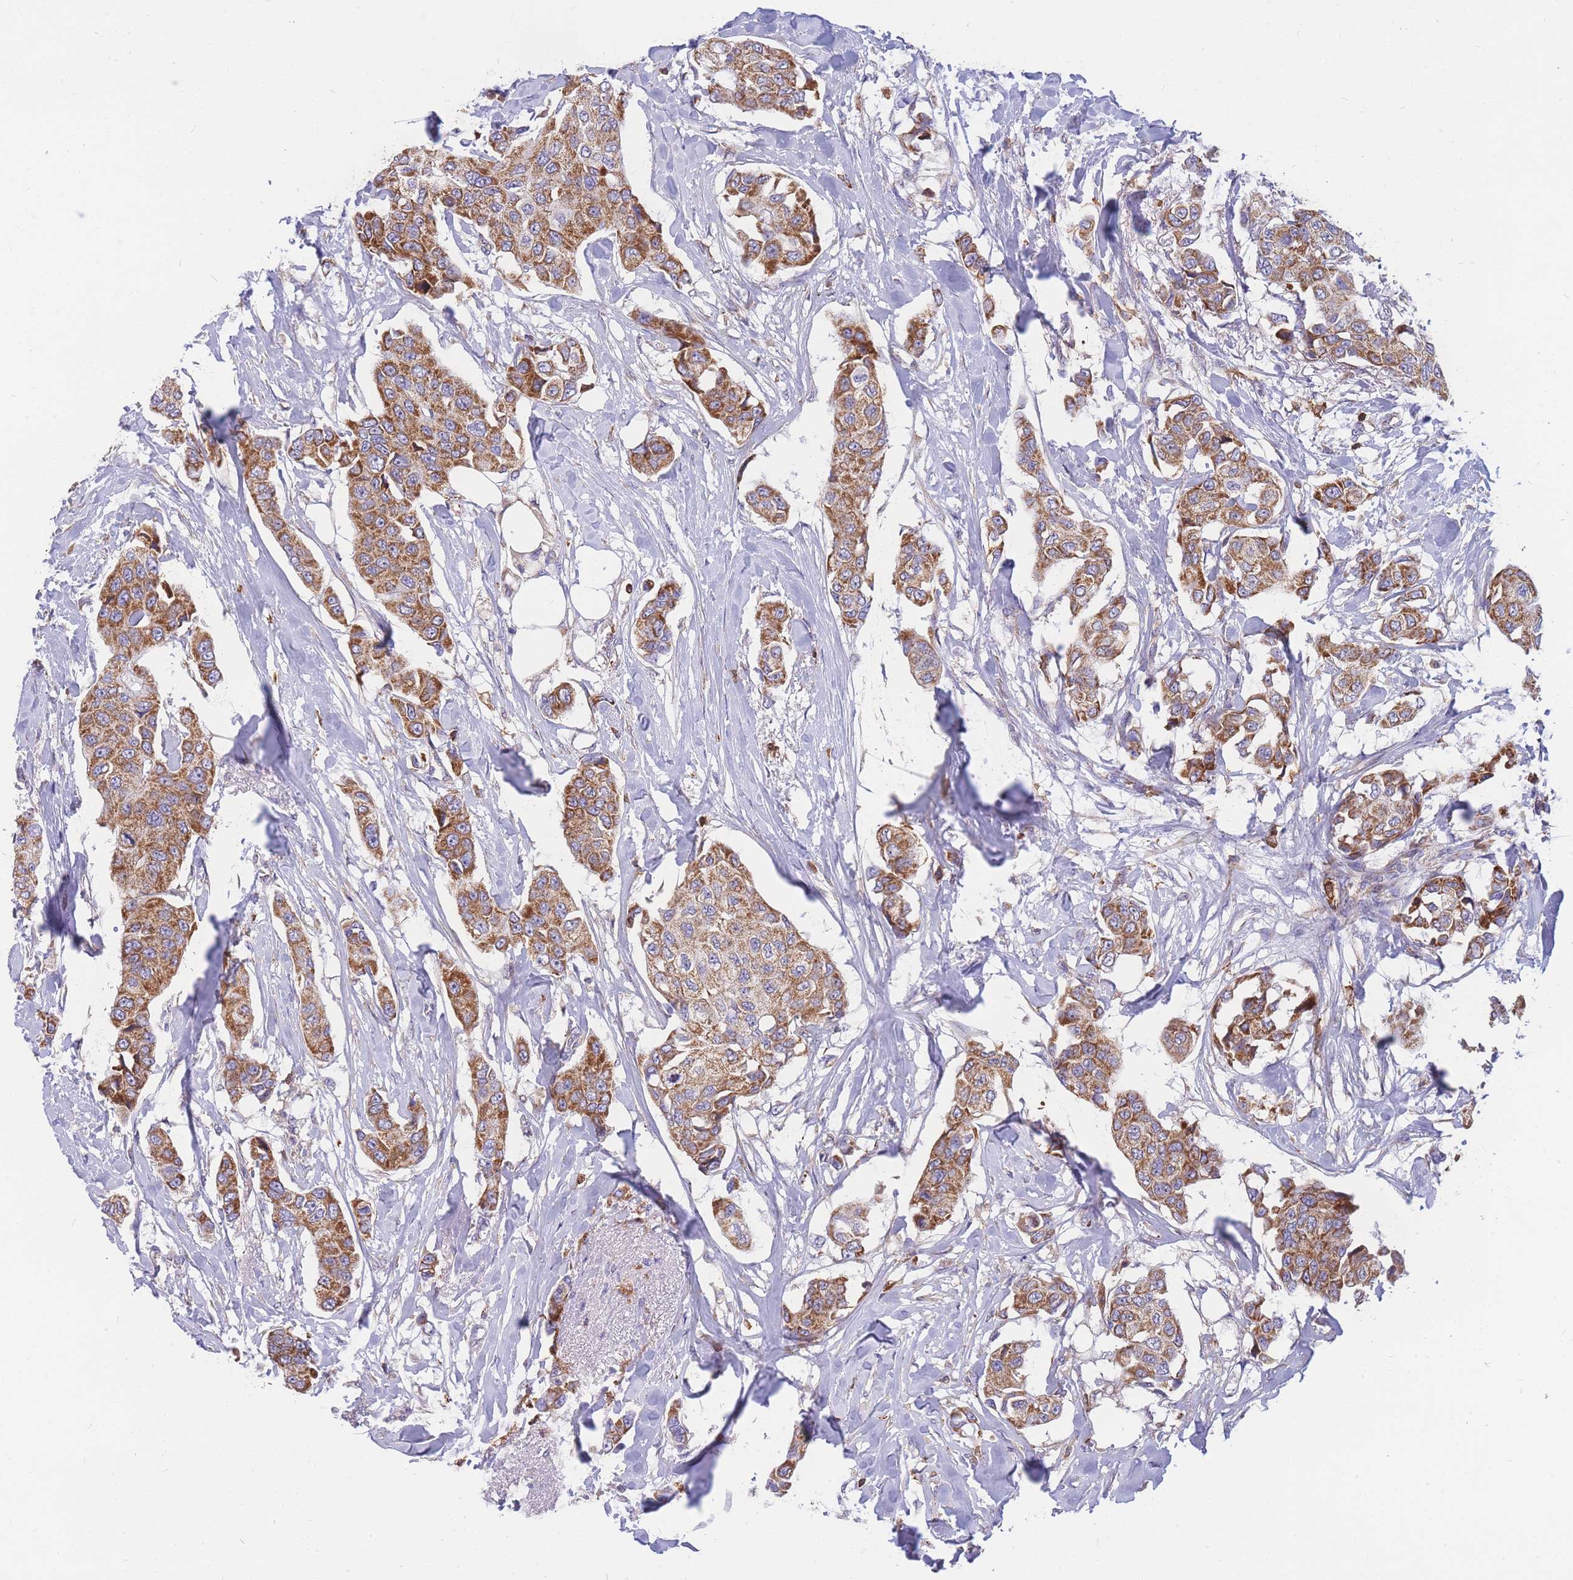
{"staining": {"intensity": "moderate", "quantity": ">75%", "location": "cytoplasmic/membranous"}, "tissue": "breast cancer", "cell_type": "Tumor cells", "image_type": "cancer", "snomed": [{"axis": "morphology", "description": "Duct carcinoma"}, {"axis": "topography", "description": "Breast"}], "caption": "Tumor cells show moderate cytoplasmic/membranous staining in approximately >75% of cells in breast infiltrating ductal carcinoma.", "gene": "MRPL54", "patient": {"sex": "female", "age": 80}}